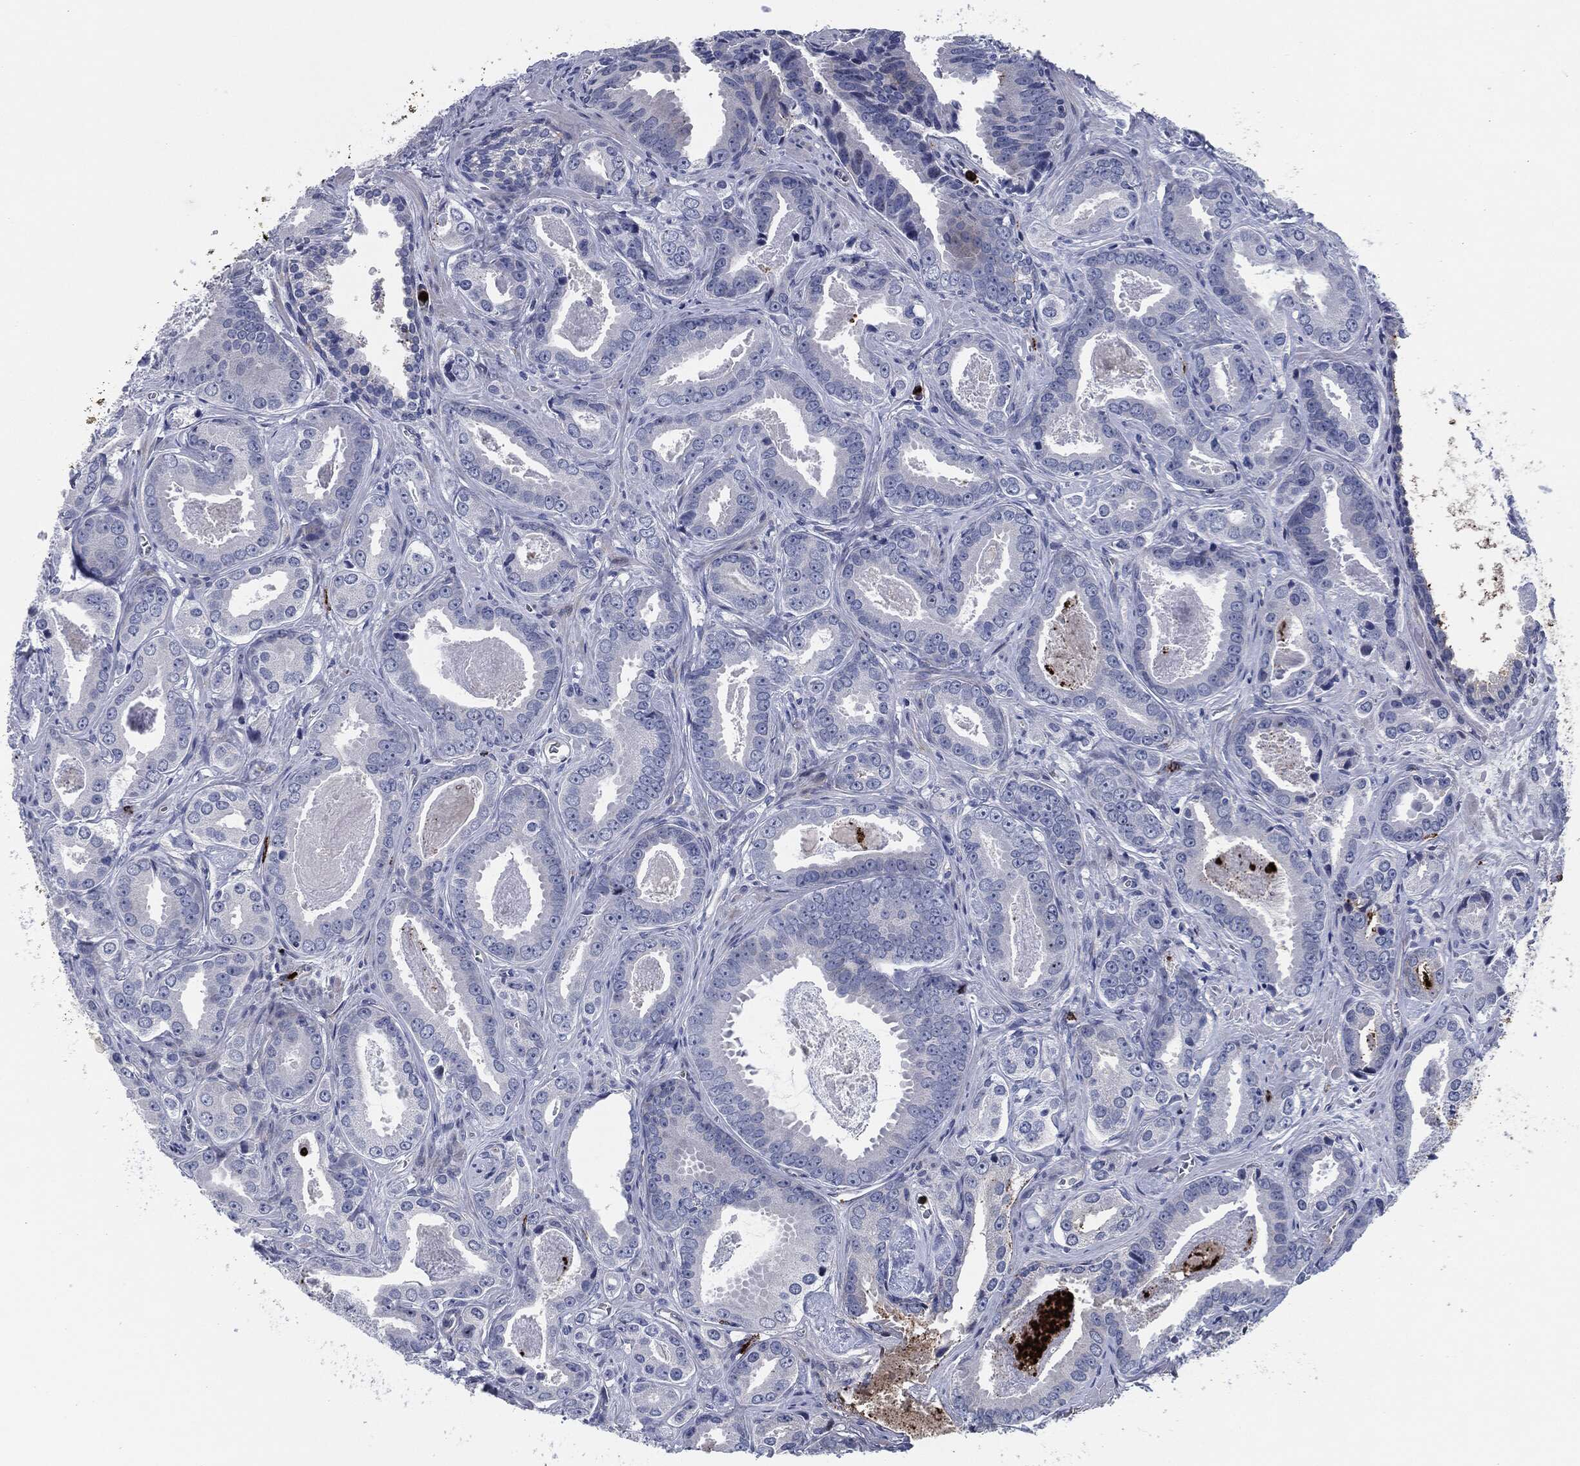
{"staining": {"intensity": "negative", "quantity": "none", "location": "none"}, "tissue": "prostate cancer", "cell_type": "Tumor cells", "image_type": "cancer", "snomed": [{"axis": "morphology", "description": "Adenocarcinoma, NOS"}, {"axis": "topography", "description": "Prostate"}], "caption": "IHC of adenocarcinoma (prostate) displays no positivity in tumor cells.", "gene": "MPO", "patient": {"sex": "male", "age": 61}}